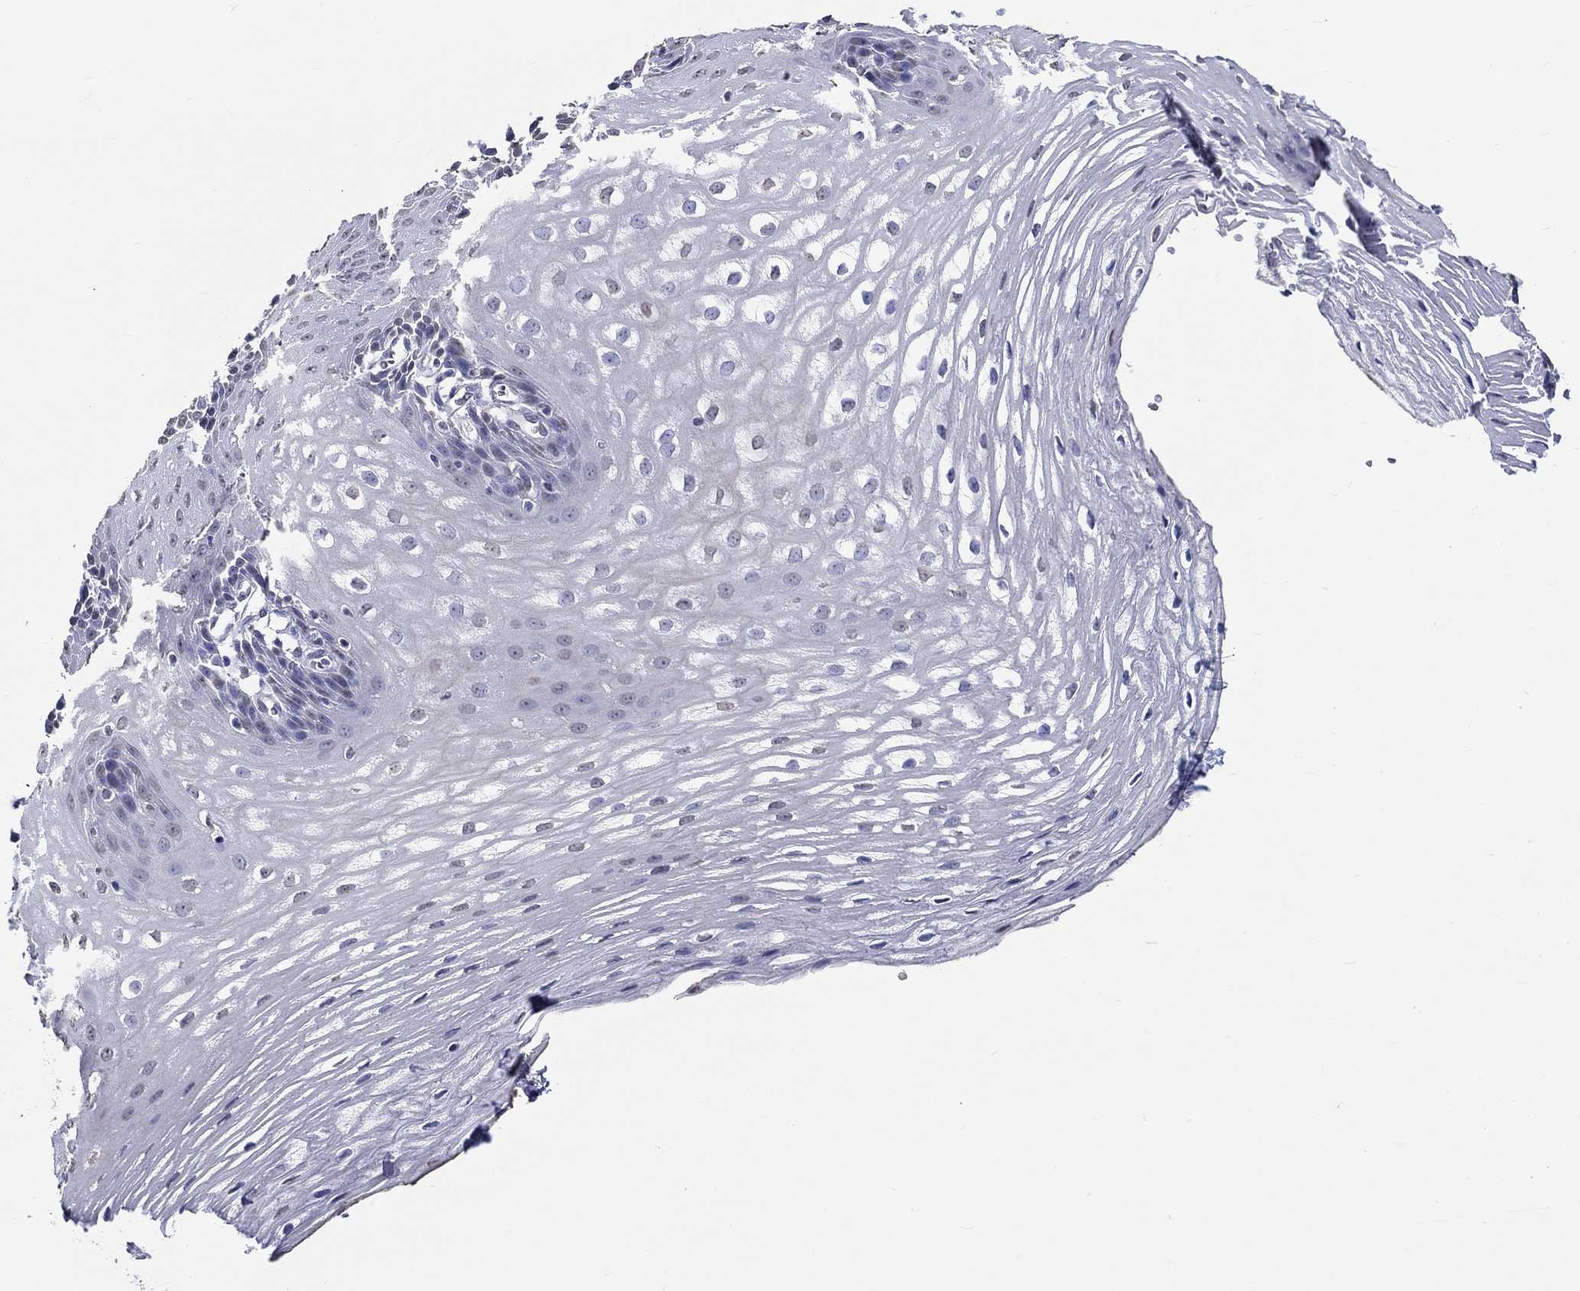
{"staining": {"intensity": "negative", "quantity": "none", "location": "none"}, "tissue": "esophagus", "cell_type": "Squamous epithelial cells", "image_type": "normal", "snomed": [{"axis": "morphology", "description": "Normal tissue, NOS"}, {"axis": "topography", "description": "Esophagus"}], "caption": "High power microscopy image of an immunohistochemistry (IHC) photomicrograph of unremarkable esophagus, revealing no significant staining in squamous epithelial cells.", "gene": "PDE1B", "patient": {"sex": "male", "age": 72}}